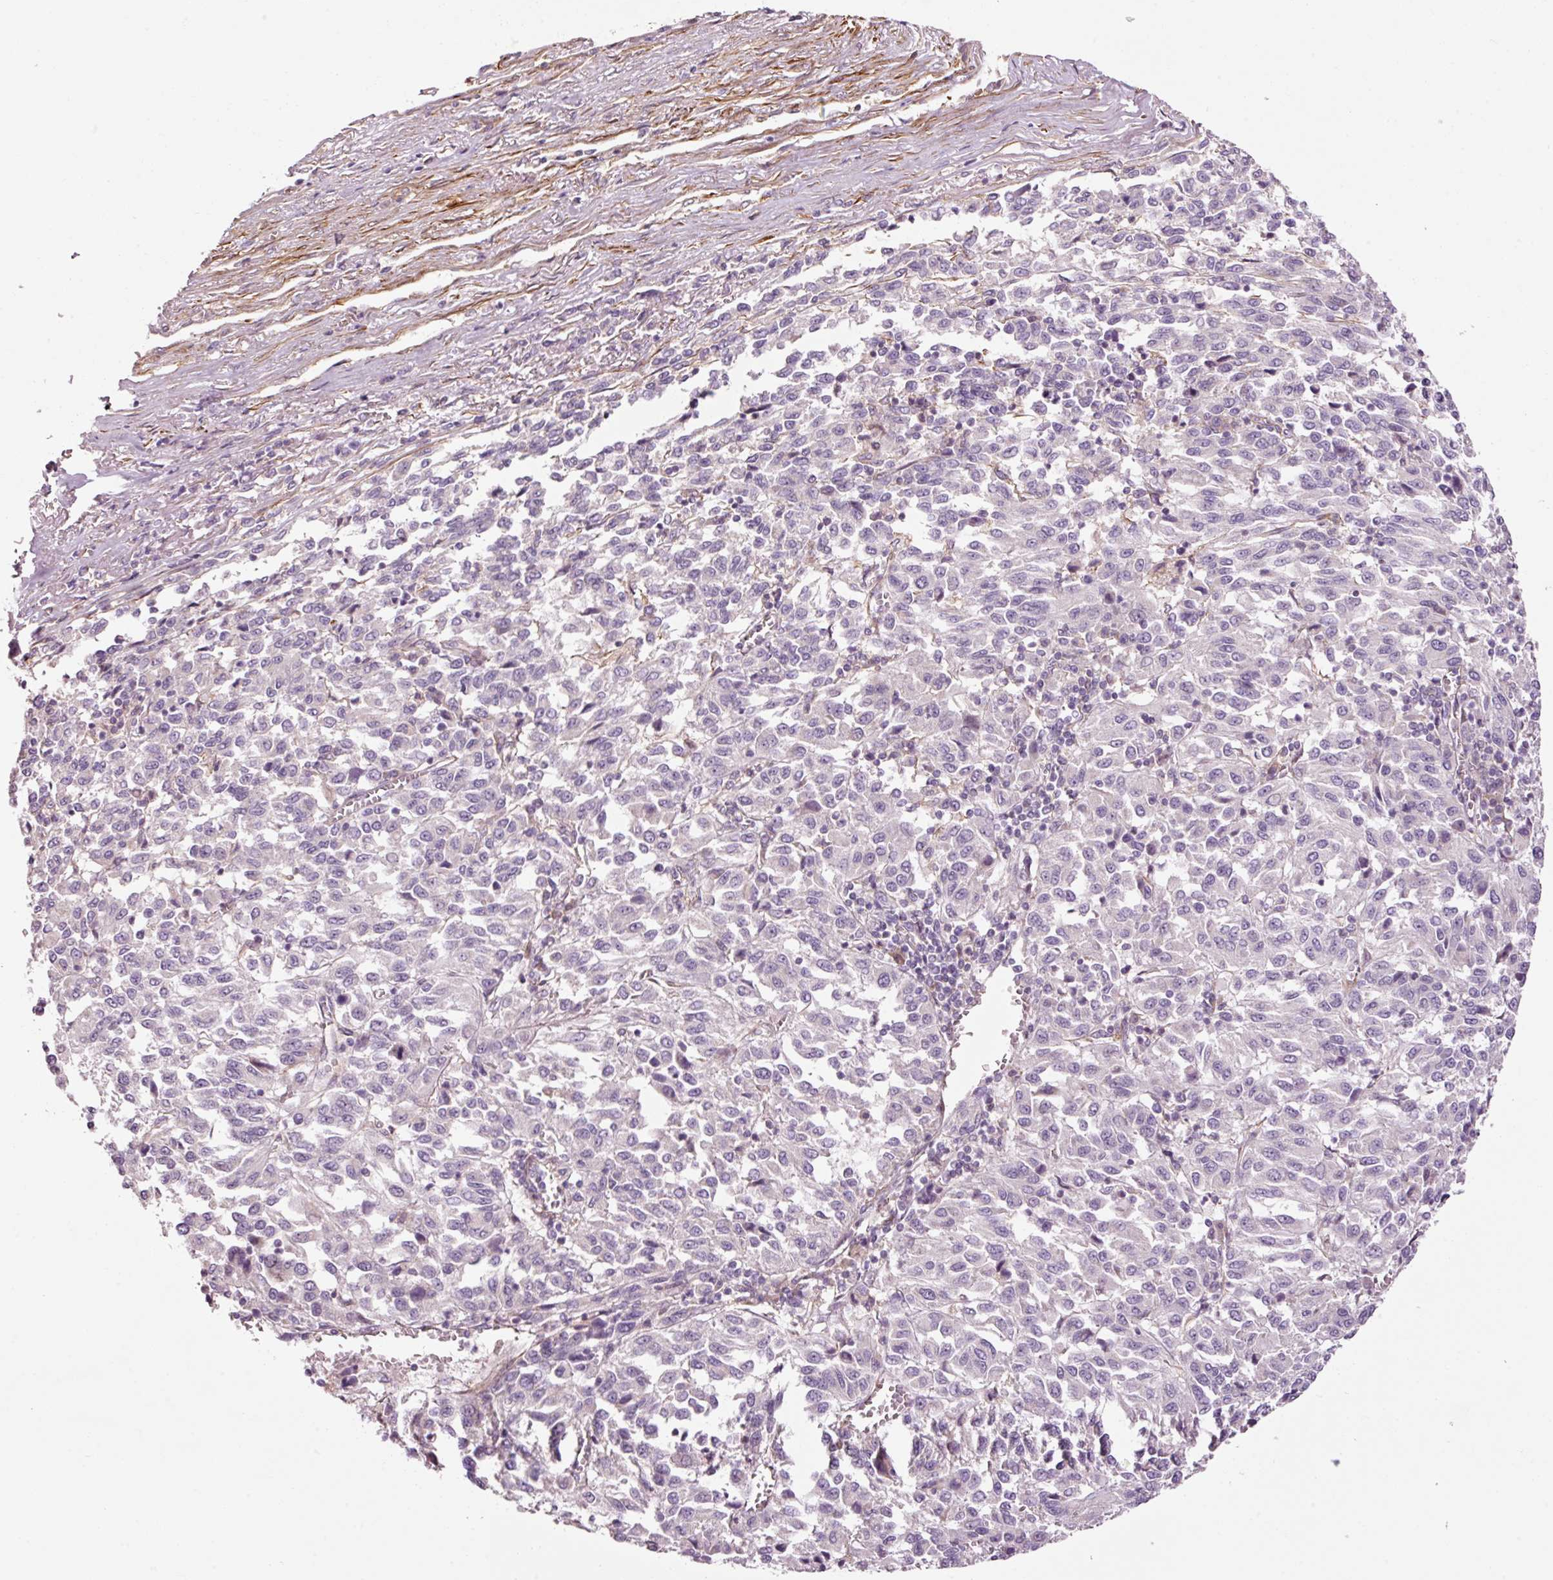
{"staining": {"intensity": "negative", "quantity": "none", "location": "none"}, "tissue": "melanoma", "cell_type": "Tumor cells", "image_type": "cancer", "snomed": [{"axis": "morphology", "description": "Malignant melanoma, Metastatic site"}, {"axis": "topography", "description": "Lung"}], "caption": "There is no significant staining in tumor cells of melanoma. (DAB IHC visualized using brightfield microscopy, high magnification).", "gene": "ANKRD20A1", "patient": {"sex": "male", "age": 64}}